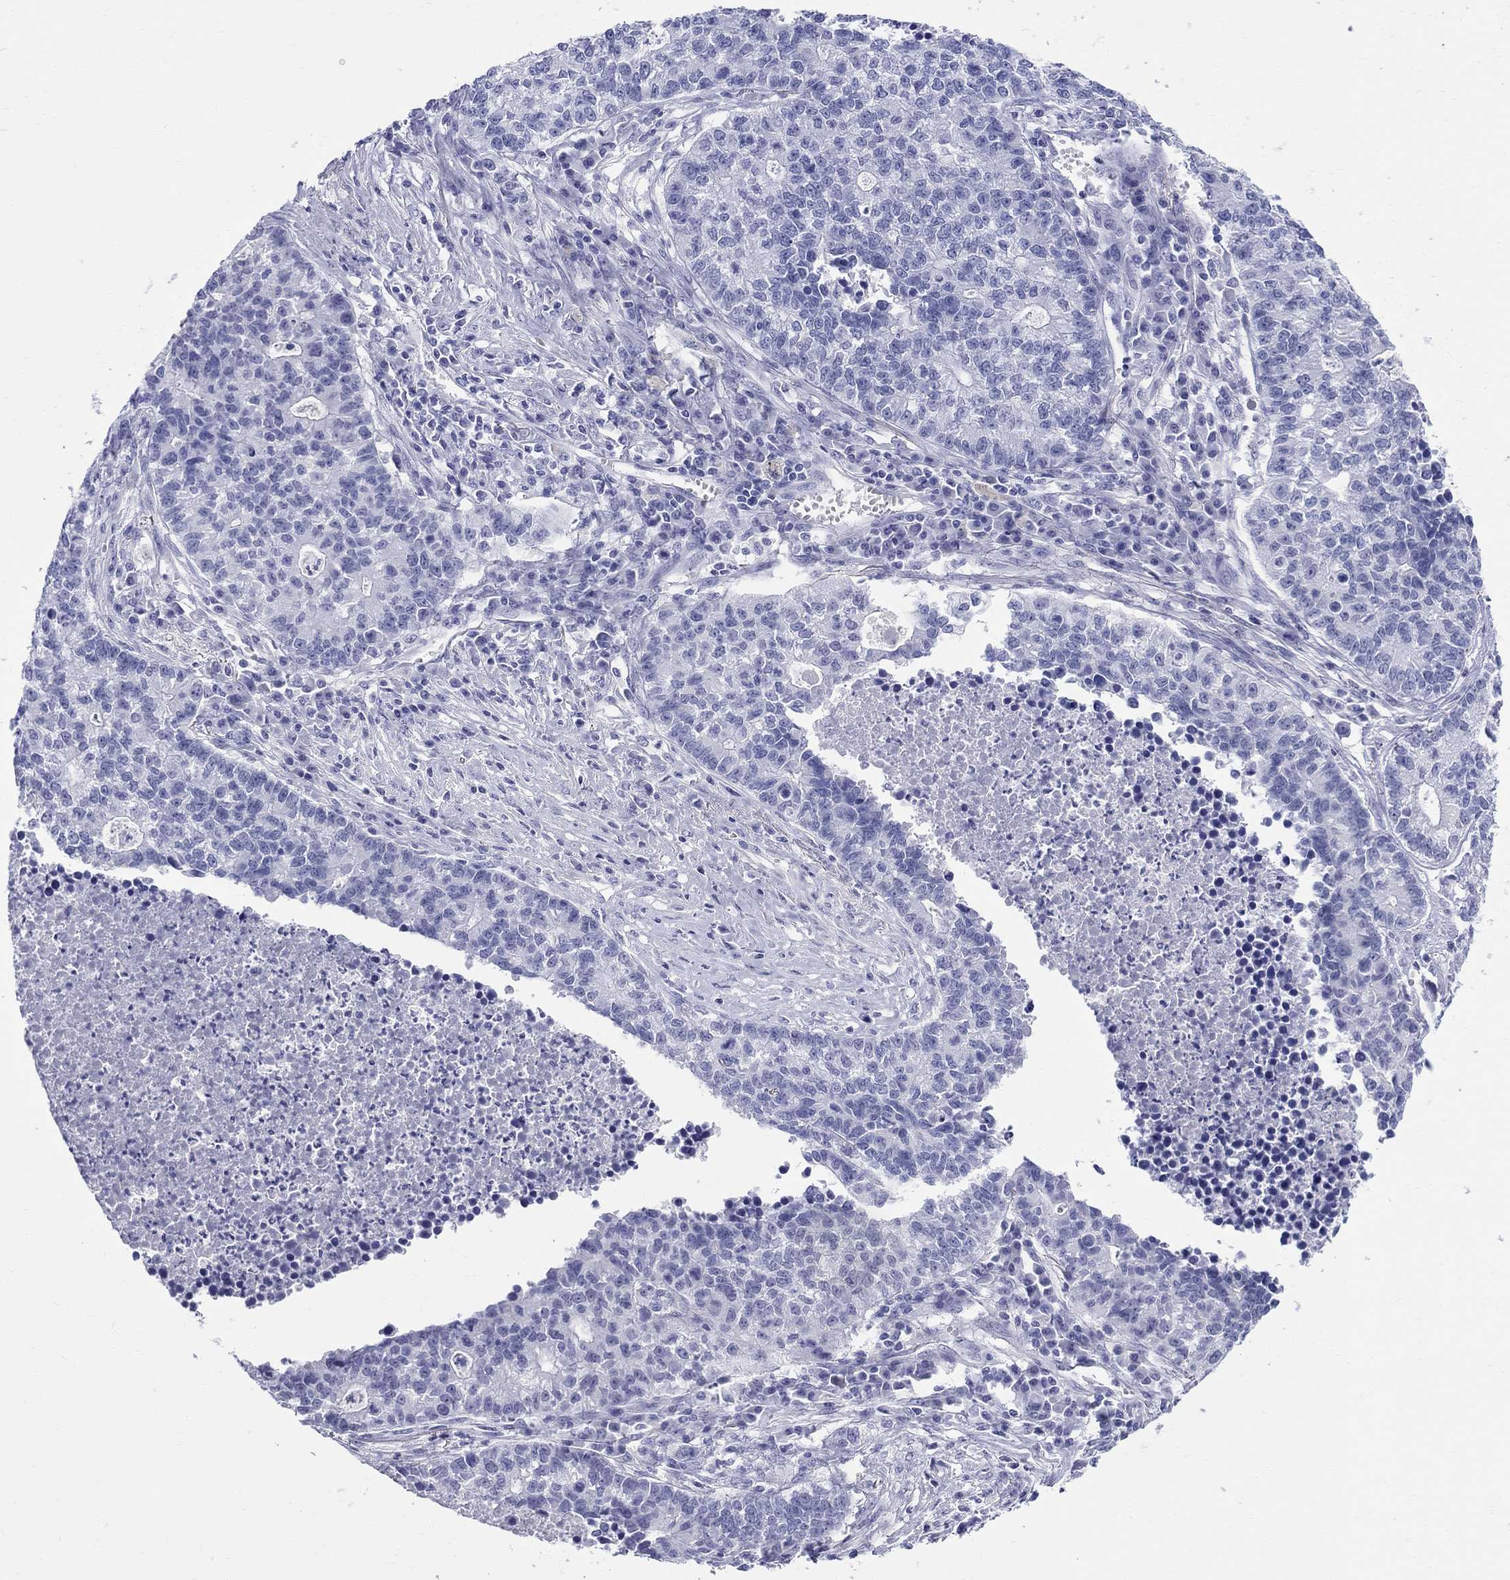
{"staining": {"intensity": "negative", "quantity": "none", "location": "none"}, "tissue": "lung cancer", "cell_type": "Tumor cells", "image_type": "cancer", "snomed": [{"axis": "morphology", "description": "Adenocarcinoma, NOS"}, {"axis": "topography", "description": "Lung"}], "caption": "Immunohistochemical staining of human lung adenocarcinoma exhibits no significant expression in tumor cells. (DAB (3,3'-diaminobenzidine) immunohistochemistry (IHC) with hematoxylin counter stain).", "gene": "LAMP5", "patient": {"sex": "male", "age": 57}}